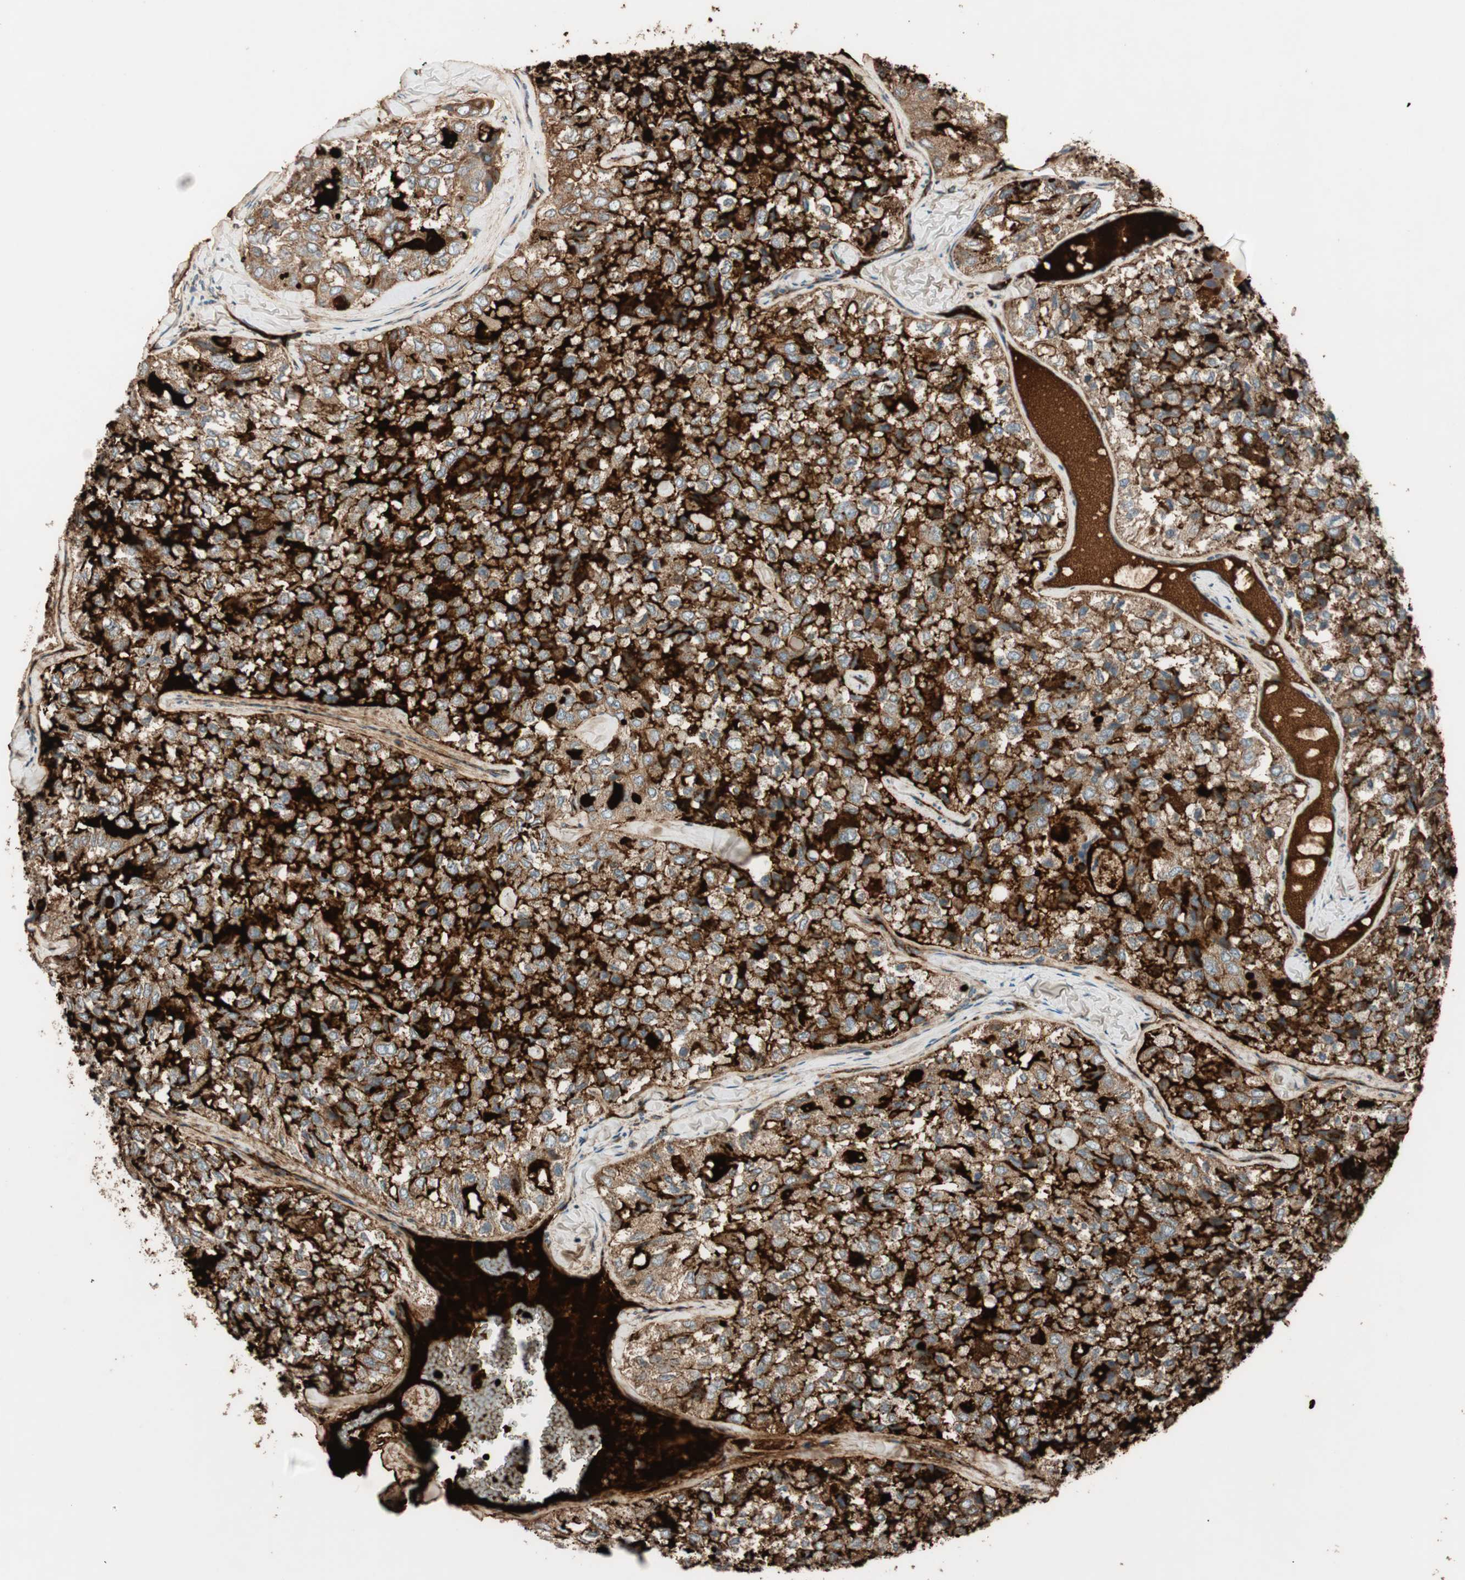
{"staining": {"intensity": "strong", "quantity": ">75%", "location": "cytoplasmic/membranous"}, "tissue": "thyroid cancer", "cell_type": "Tumor cells", "image_type": "cancer", "snomed": [{"axis": "morphology", "description": "Follicular adenoma carcinoma, NOS"}, {"axis": "topography", "description": "Thyroid gland"}], "caption": "A histopathology image of follicular adenoma carcinoma (thyroid) stained for a protein demonstrates strong cytoplasmic/membranous brown staining in tumor cells. (DAB (3,3'-diaminobenzidine) IHC with brightfield microscopy, high magnification).", "gene": "CC2D1A", "patient": {"sex": "male", "age": 75}}